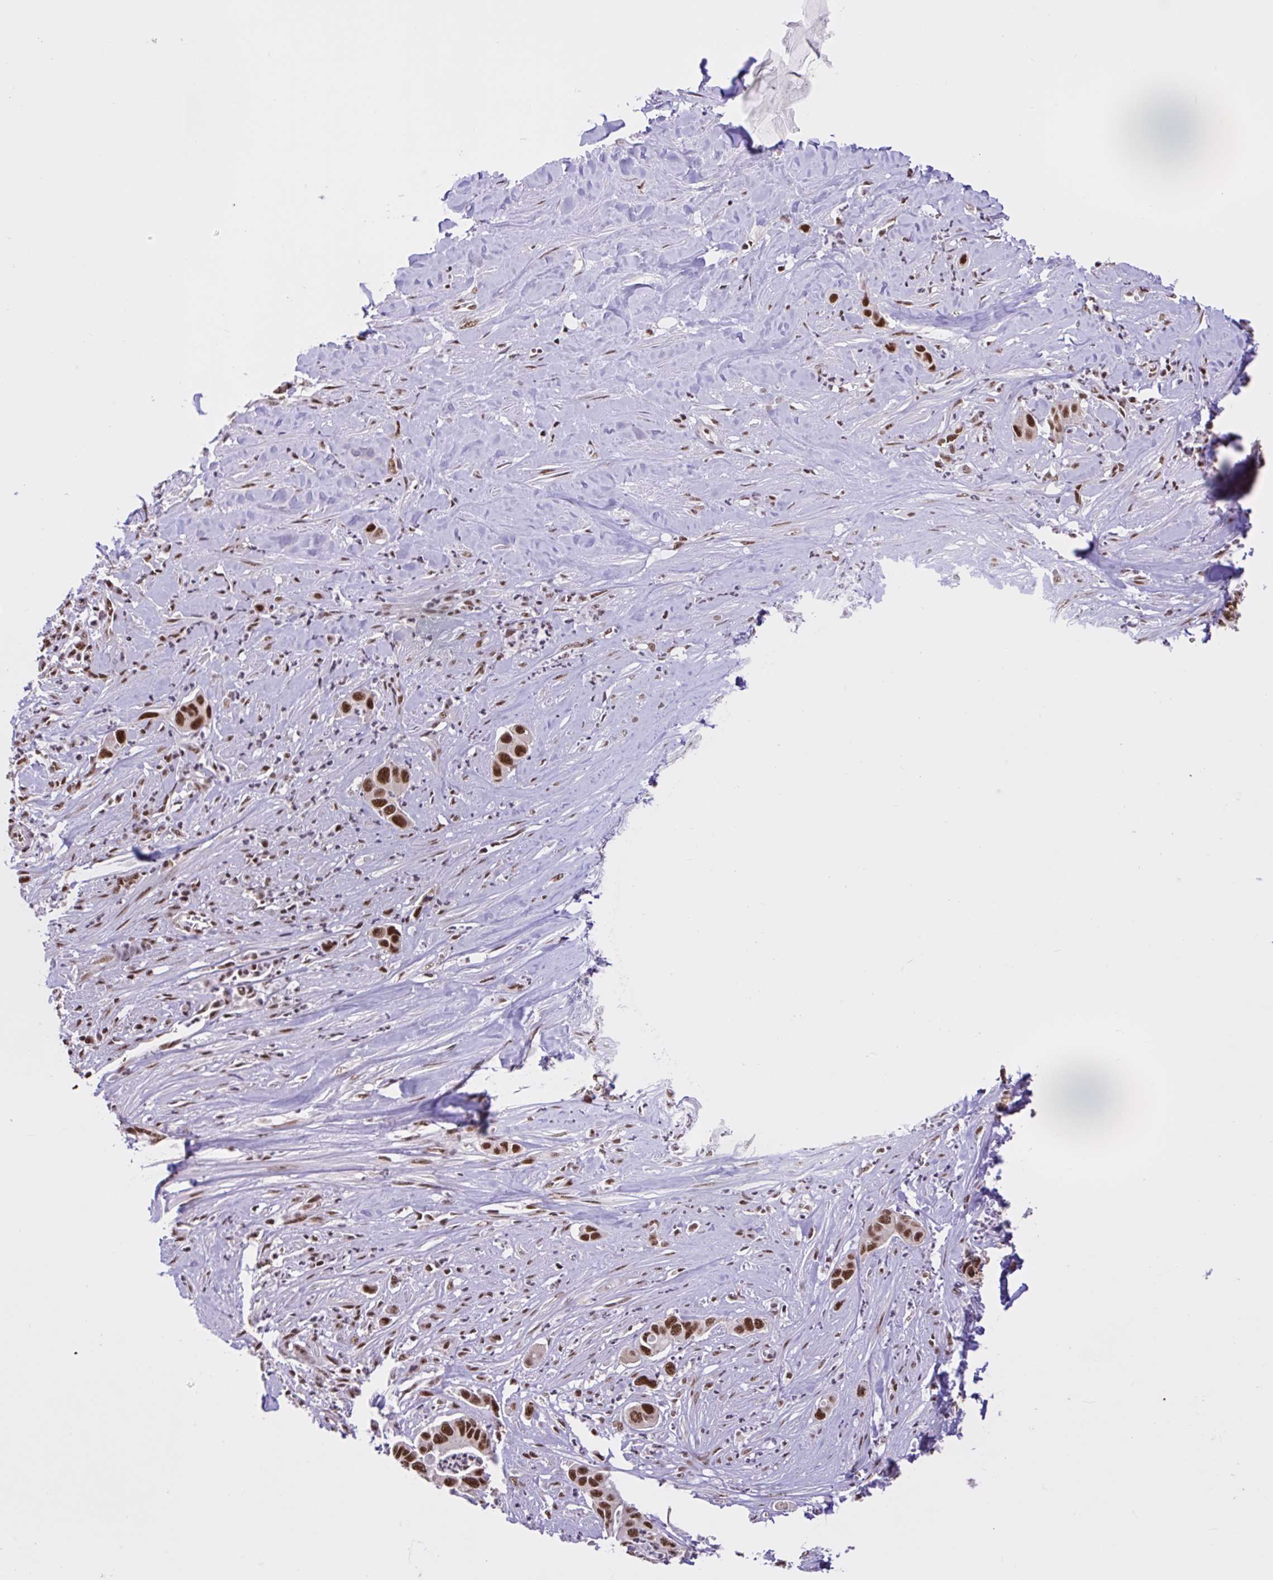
{"staining": {"intensity": "strong", "quantity": ">75%", "location": "nuclear"}, "tissue": "pancreatic cancer", "cell_type": "Tumor cells", "image_type": "cancer", "snomed": [{"axis": "morphology", "description": "Adenocarcinoma, NOS"}, {"axis": "topography", "description": "Pancreas"}], "caption": "Pancreatic cancer tissue exhibits strong nuclear expression in about >75% of tumor cells, visualized by immunohistochemistry.", "gene": "CCDC12", "patient": {"sex": "male", "age": 73}}